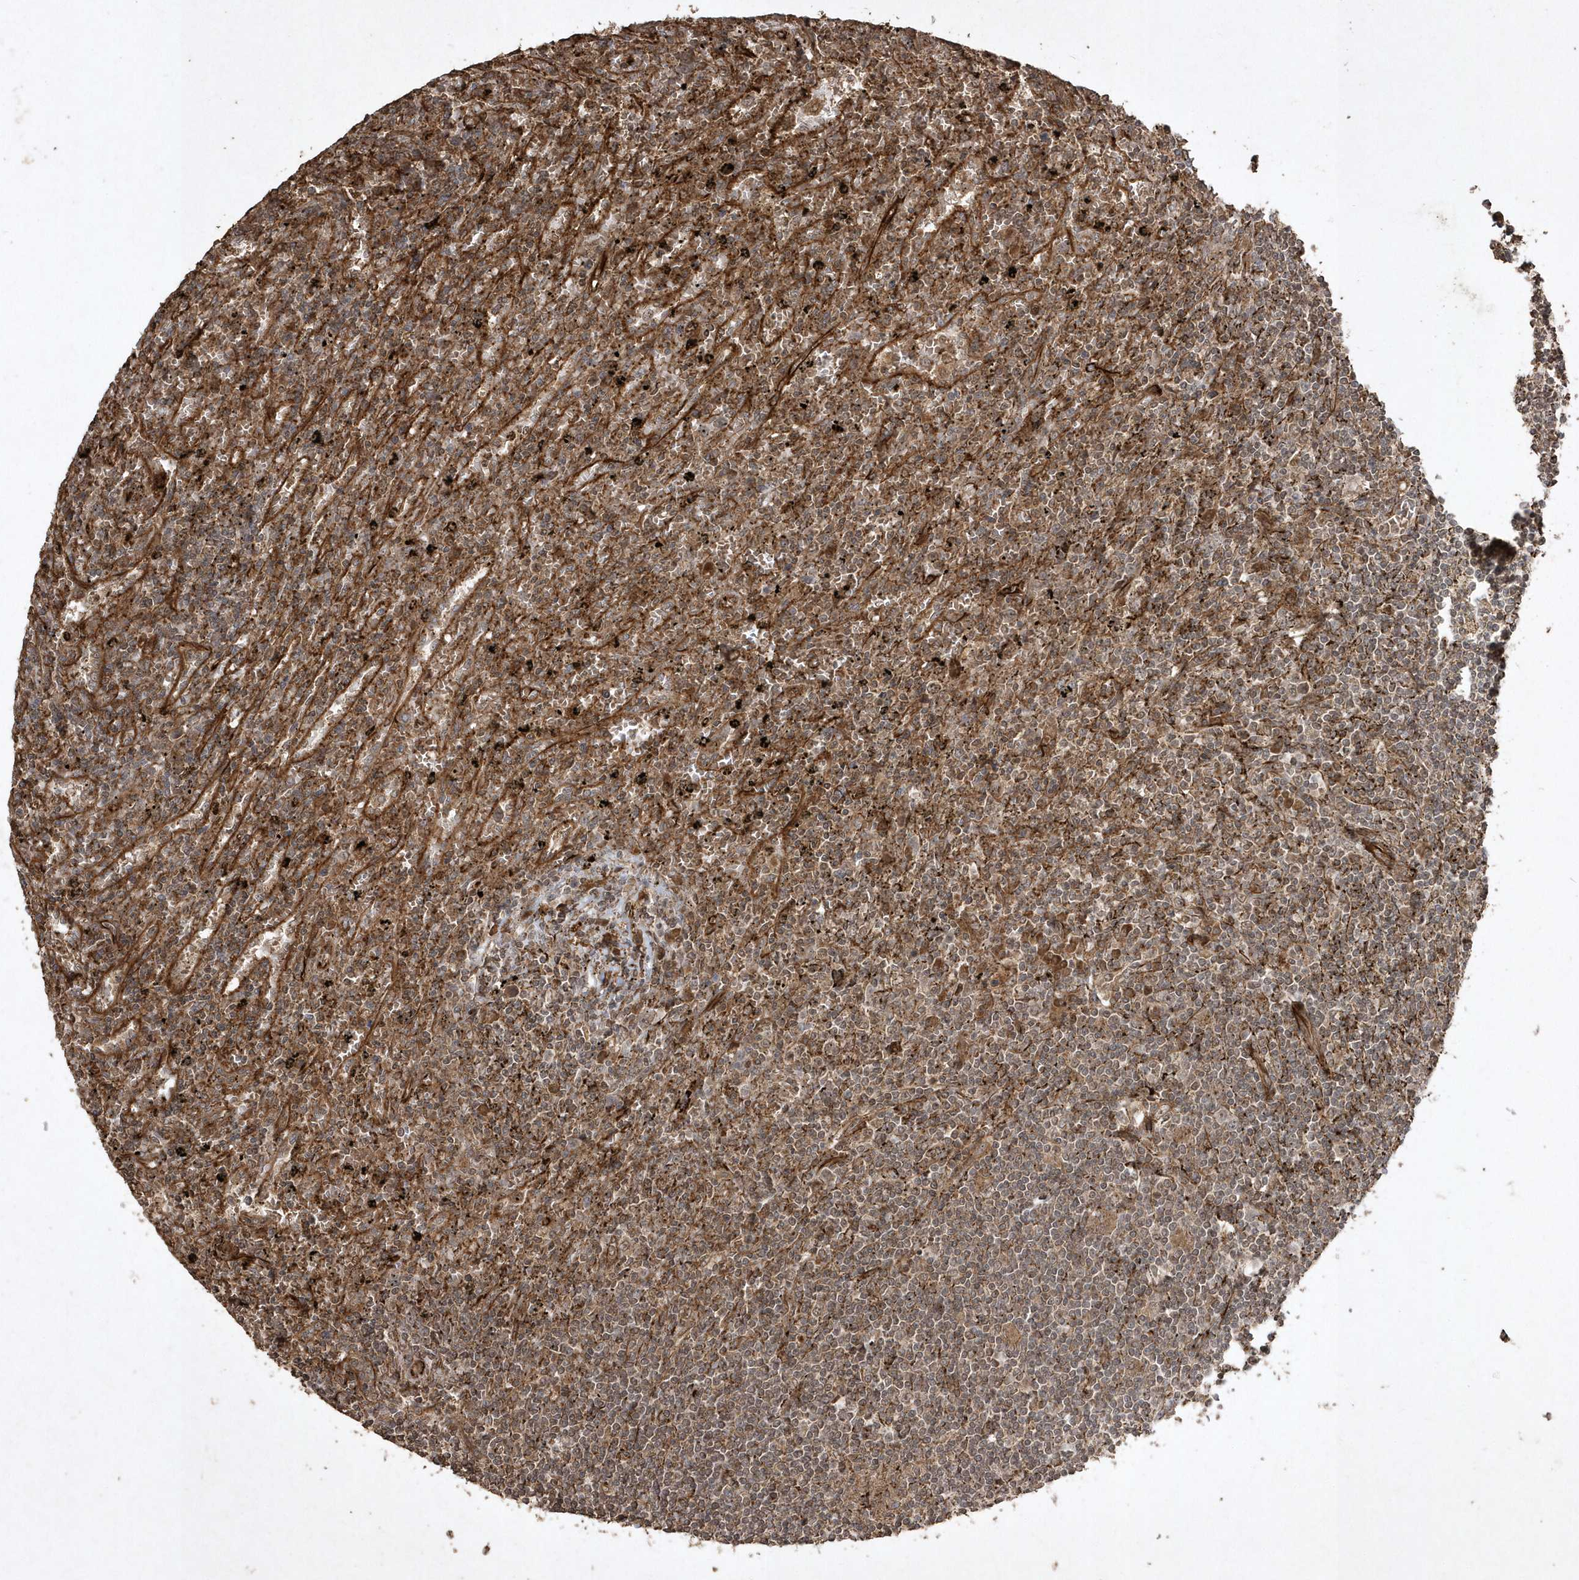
{"staining": {"intensity": "moderate", "quantity": "25%-75%", "location": "cytoplasmic/membranous"}, "tissue": "lymphoma", "cell_type": "Tumor cells", "image_type": "cancer", "snomed": [{"axis": "morphology", "description": "Malignant lymphoma, non-Hodgkin's type, Low grade"}, {"axis": "topography", "description": "Spleen"}], "caption": "Malignant lymphoma, non-Hodgkin's type (low-grade) was stained to show a protein in brown. There is medium levels of moderate cytoplasmic/membranous staining in approximately 25%-75% of tumor cells.", "gene": "AVPI1", "patient": {"sex": "male", "age": 76}}